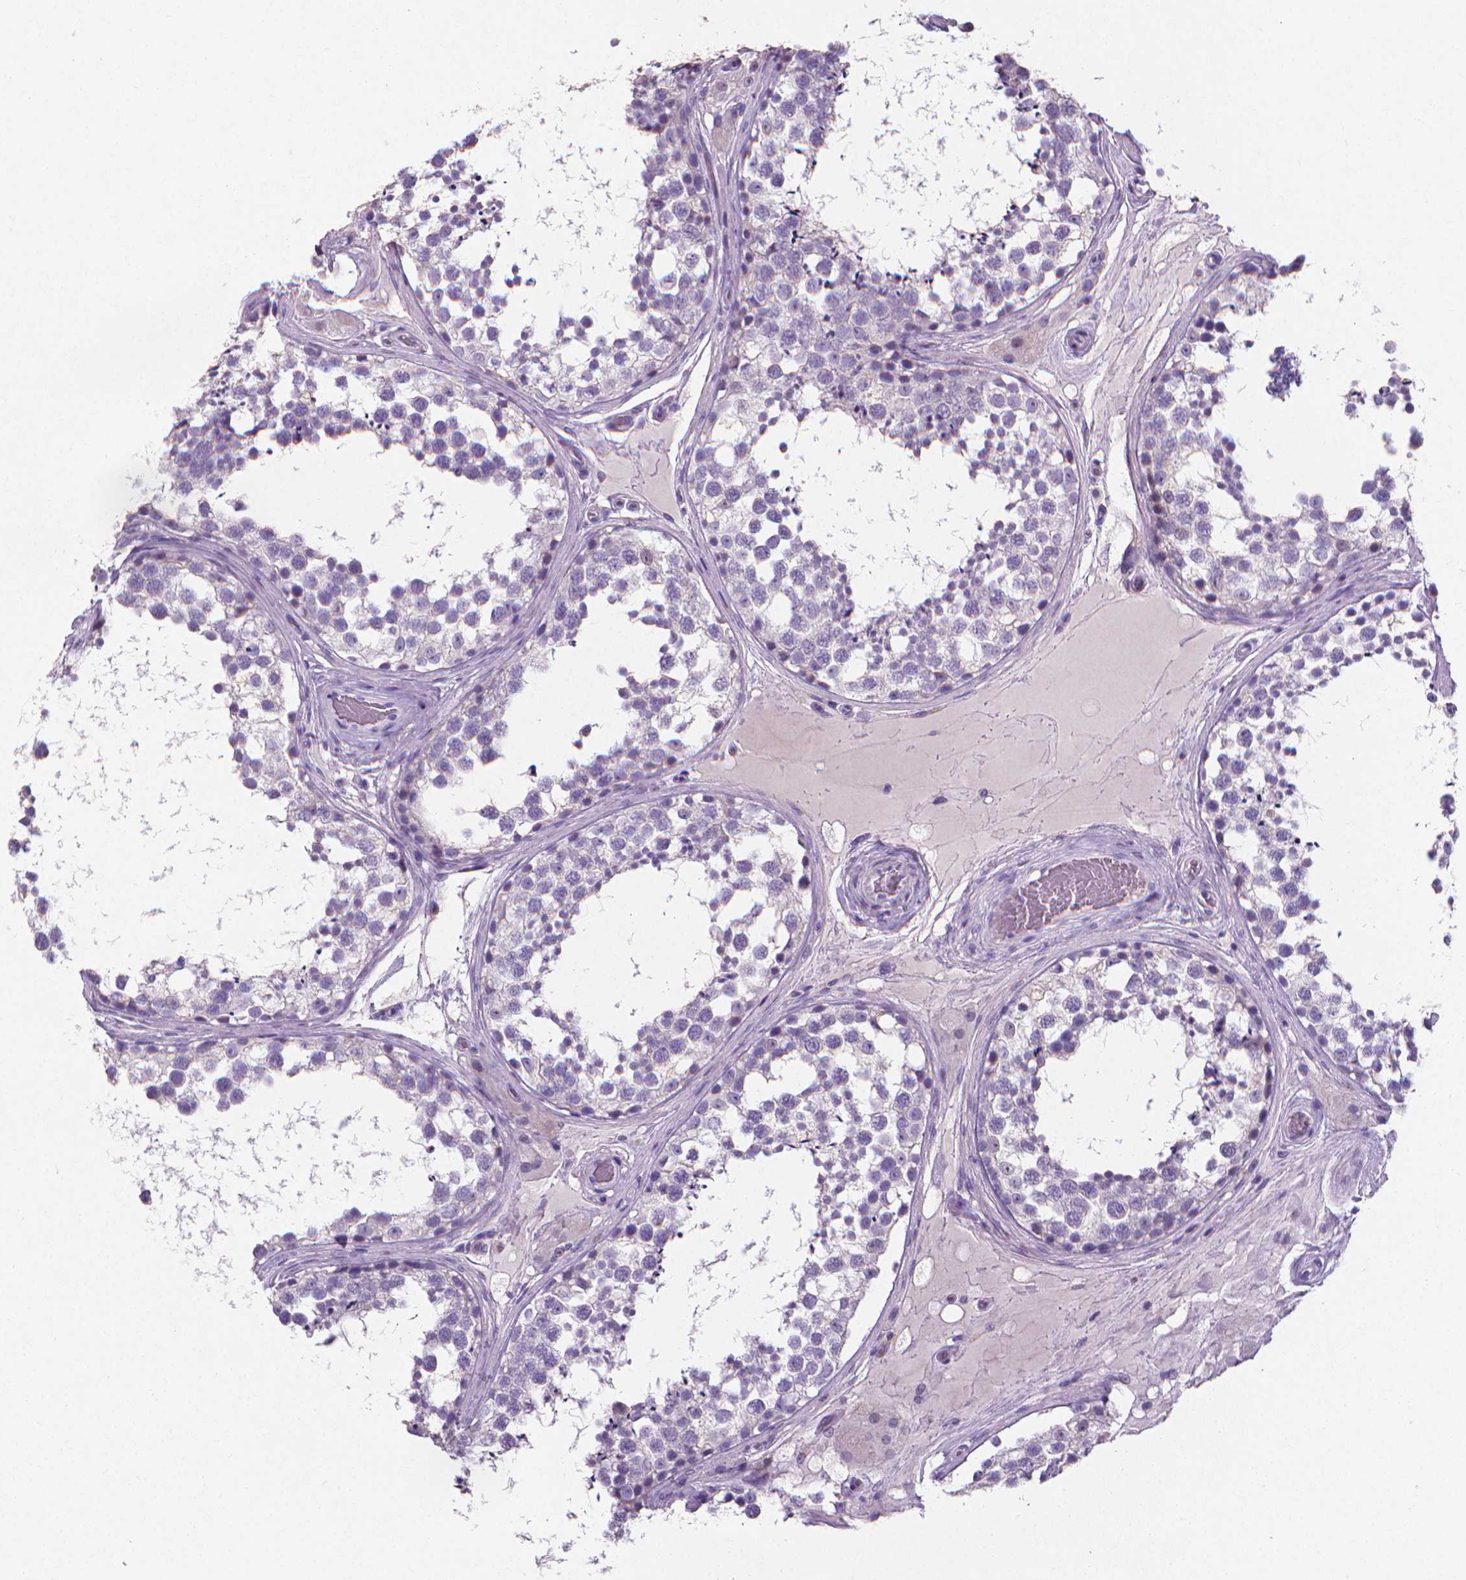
{"staining": {"intensity": "negative", "quantity": "none", "location": "none"}, "tissue": "testis", "cell_type": "Cells in seminiferous ducts", "image_type": "normal", "snomed": [{"axis": "morphology", "description": "Normal tissue, NOS"}, {"axis": "morphology", "description": "Seminoma, NOS"}, {"axis": "topography", "description": "Testis"}], "caption": "Immunohistochemistry of benign human testis exhibits no expression in cells in seminiferous ducts. (DAB immunohistochemistry, high magnification).", "gene": "XPNPEP2", "patient": {"sex": "male", "age": 65}}